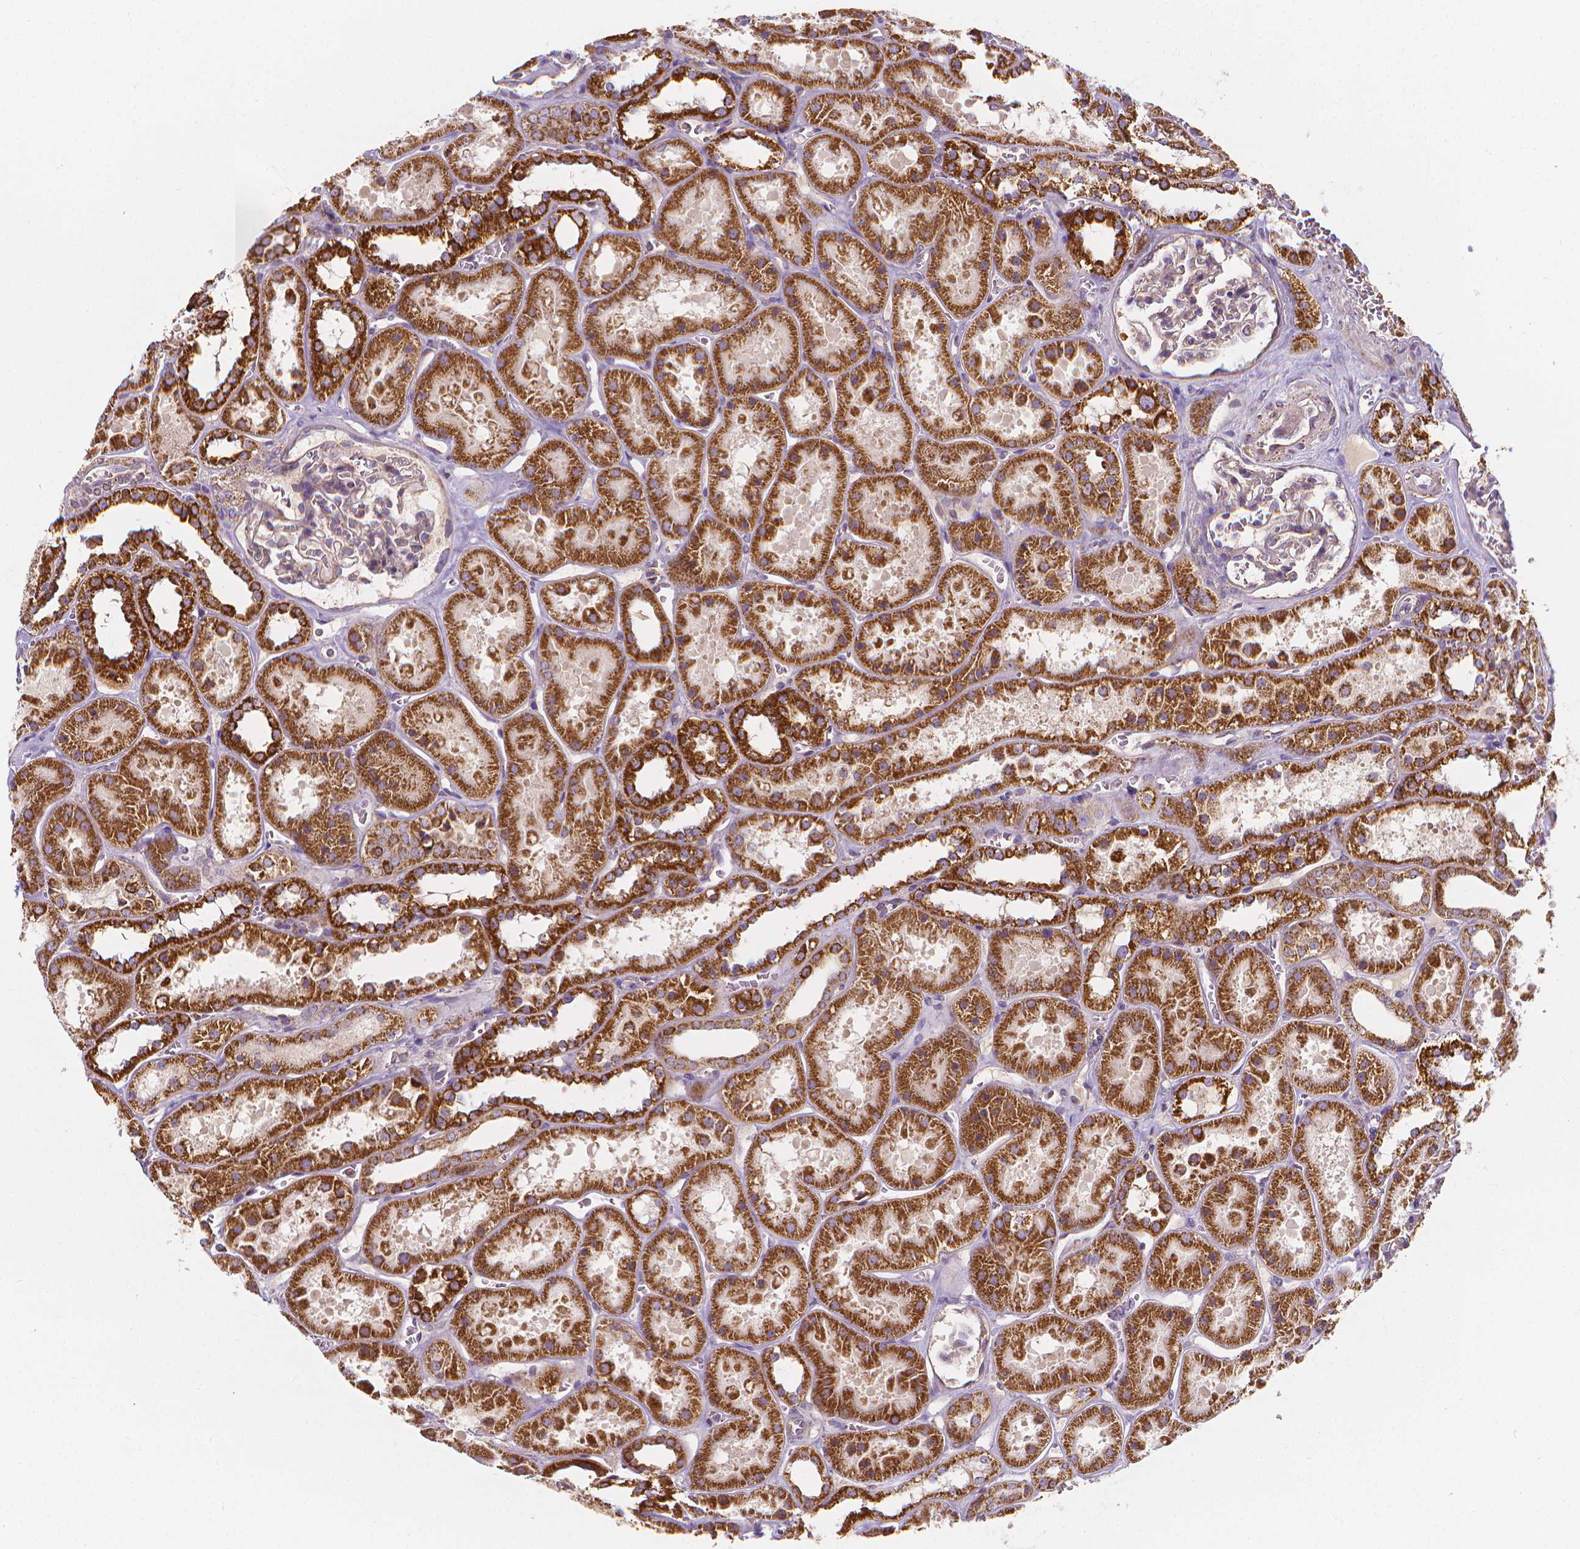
{"staining": {"intensity": "weak", "quantity": "<25%", "location": "cytoplasmic/membranous"}, "tissue": "kidney", "cell_type": "Cells in glomeruli", "image_type": "normal", "snomed": [{"axis": "morphology", "description": "Normal tissue, NOS"}, {"axis": "topography", "description": "Kidney"}], "caption": "DAB (3,3'-diaminobenzidine) immunohistochemical staining of normal human kidney shows no significant expression in cells in glomeruli.", "gene": "SNCAIP", "patient": {"sex": "female", "age": 41}}